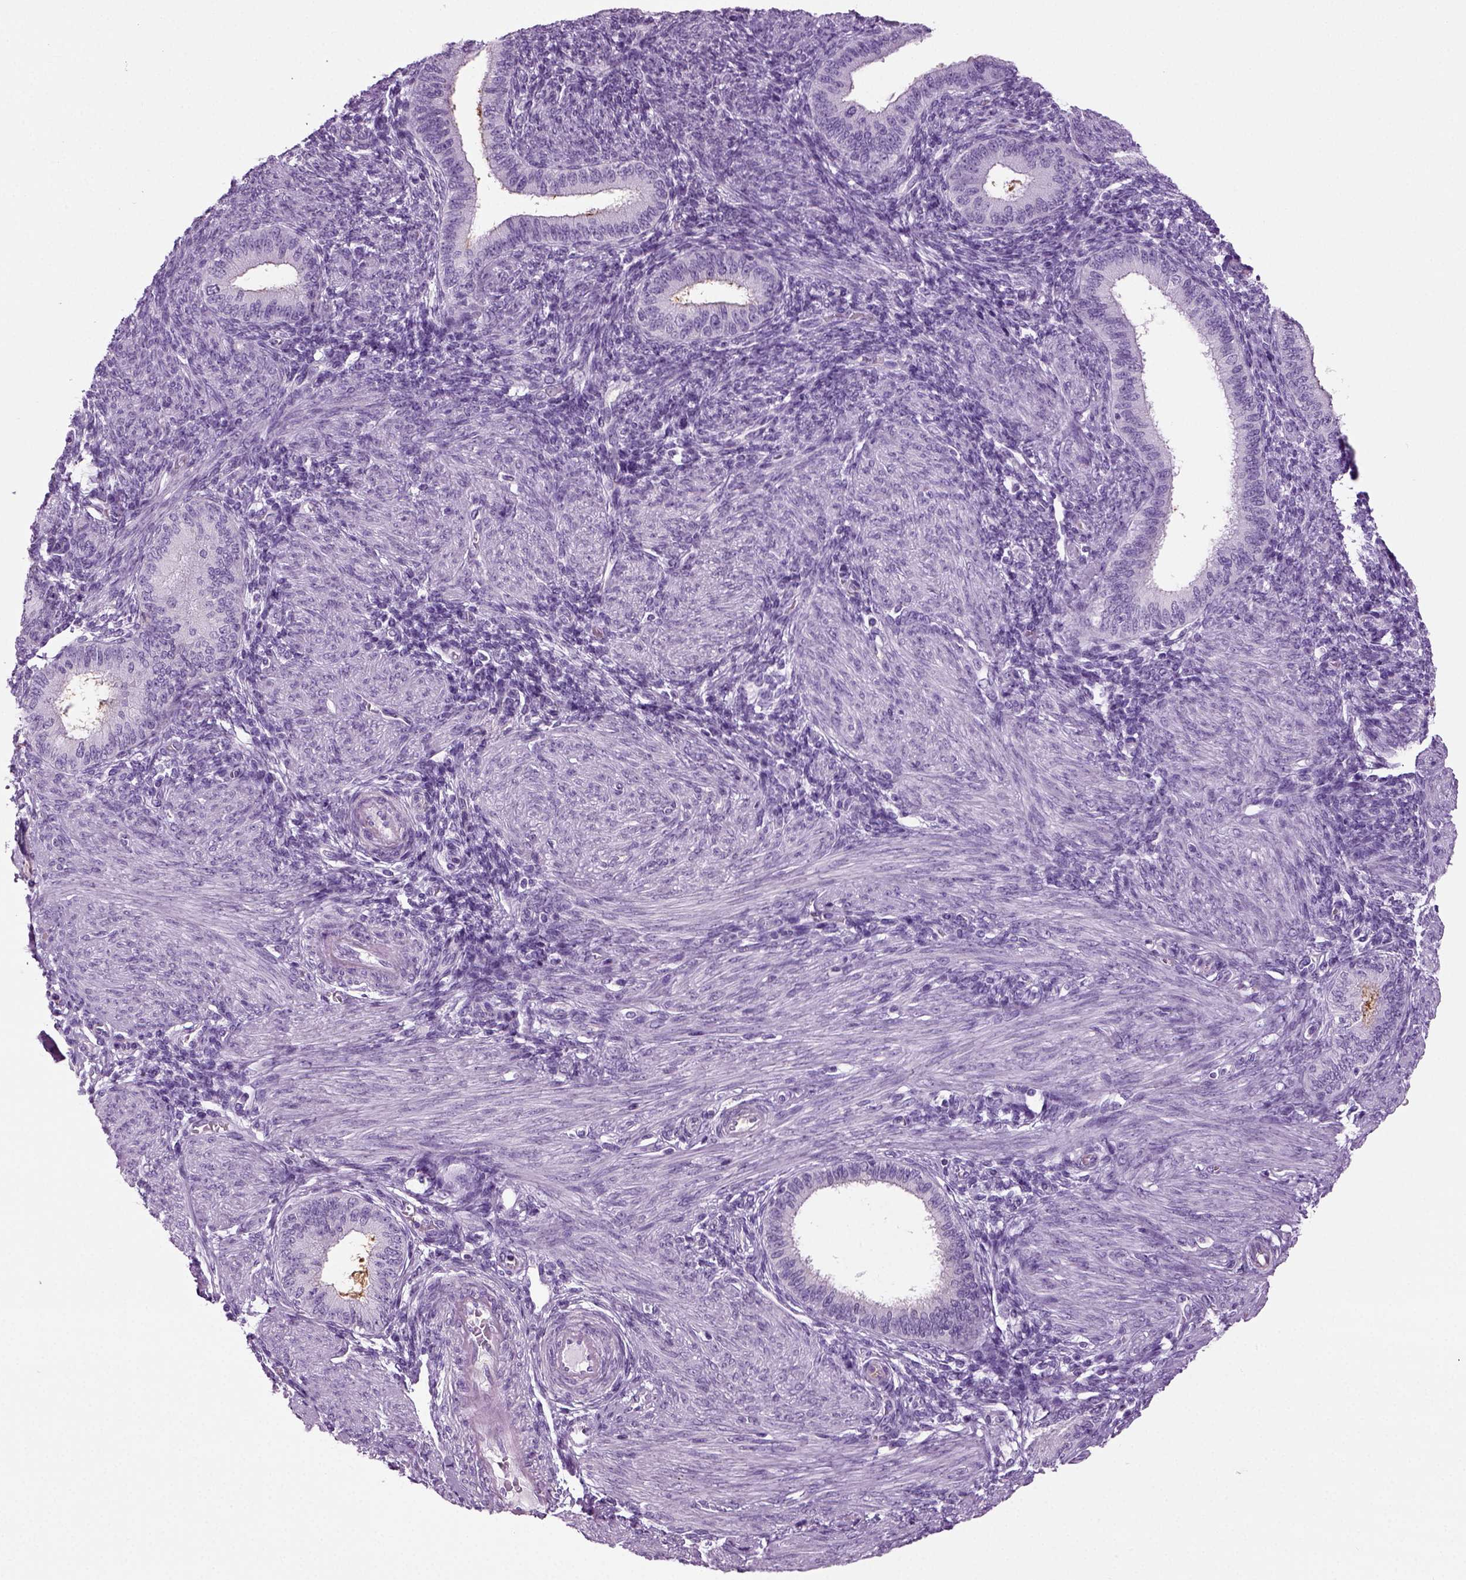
{"staining": {"intensity": "negative", "quantity": "none", "location": "none"}, "tissue": "endometrium", "cell_type": "Cells in endometrial stroma", "image_type": "normal", "snomed": [{"axis": "morphology", "description": "Normal tissue, NOS"}, {"axis": "topography", "description": "Endometrium"}], "caption": "An image of endometrium stained for a protein demonstrates no brown staining in cells in endometrial stroma. (Brightfield microscopy of DAB IHC at high magnification).", "gene": "CD109", "patient": {"sex": "female", "age": 39}}